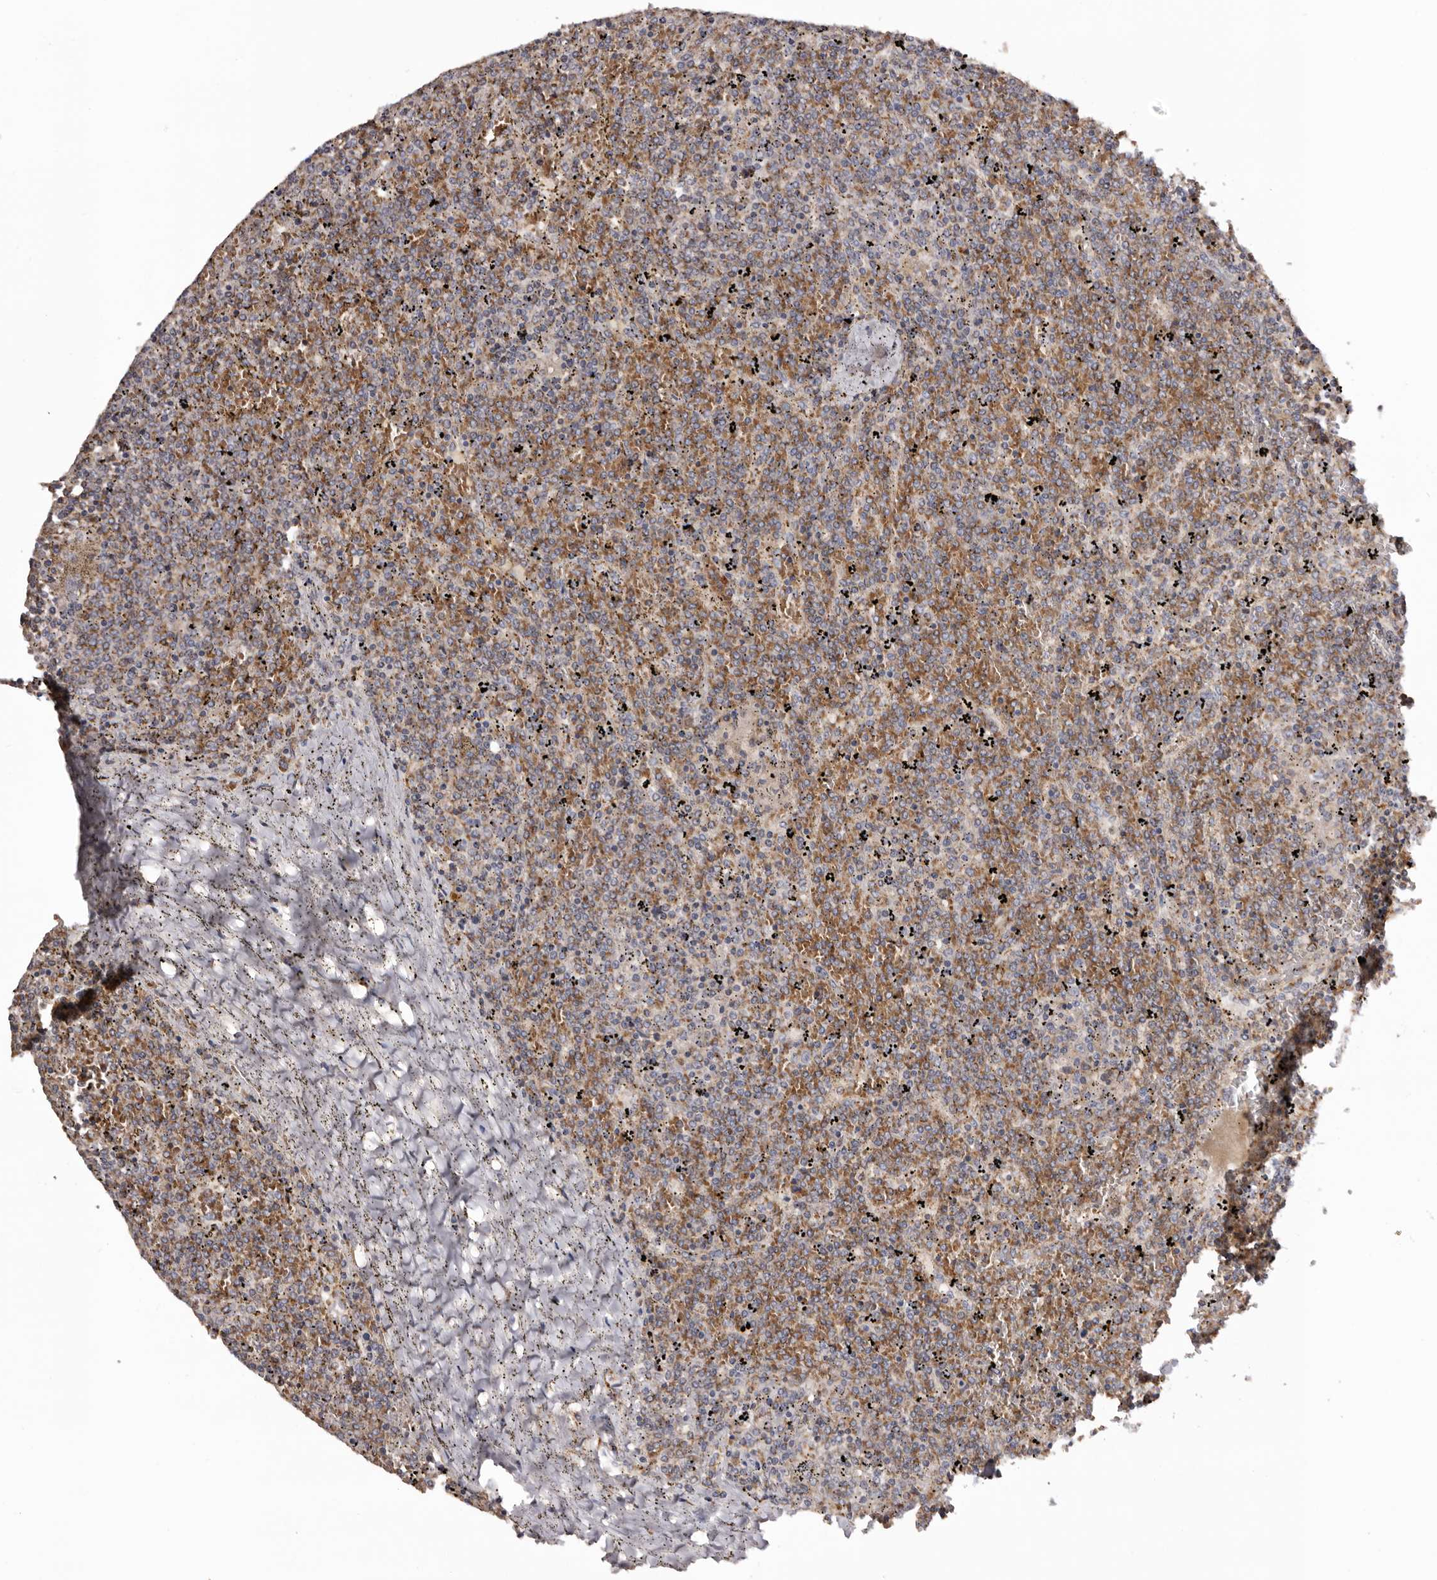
{"staining": {"intensity": "moderate", "quantity": "25%-75%", "location": "cytoplasmic/membranous"}, "tissue": "lymphoma", "cell_type": "Tumor cells", "image_type": "cancer", "snomed": [{"axis": "morphology", "description": "Malignant lymphoma, non-Hodgkin's type, Low grade"}, {"axis": "topography", "description": "Spleen"}], "caption": "Malignant lymphoma, non-Hodgkin's type (low-grade) stained with DAB (3,3'-diaminobenzidine) IHC demonstrates medium levels of moderate cytoplasmic/membranous positivity in about 25%-75% of tumor cells. (Brightfield microscopy of DAB IHC at high magnification).", "gene": "MECR", "patient": {"sex": "female", "age": 19}}